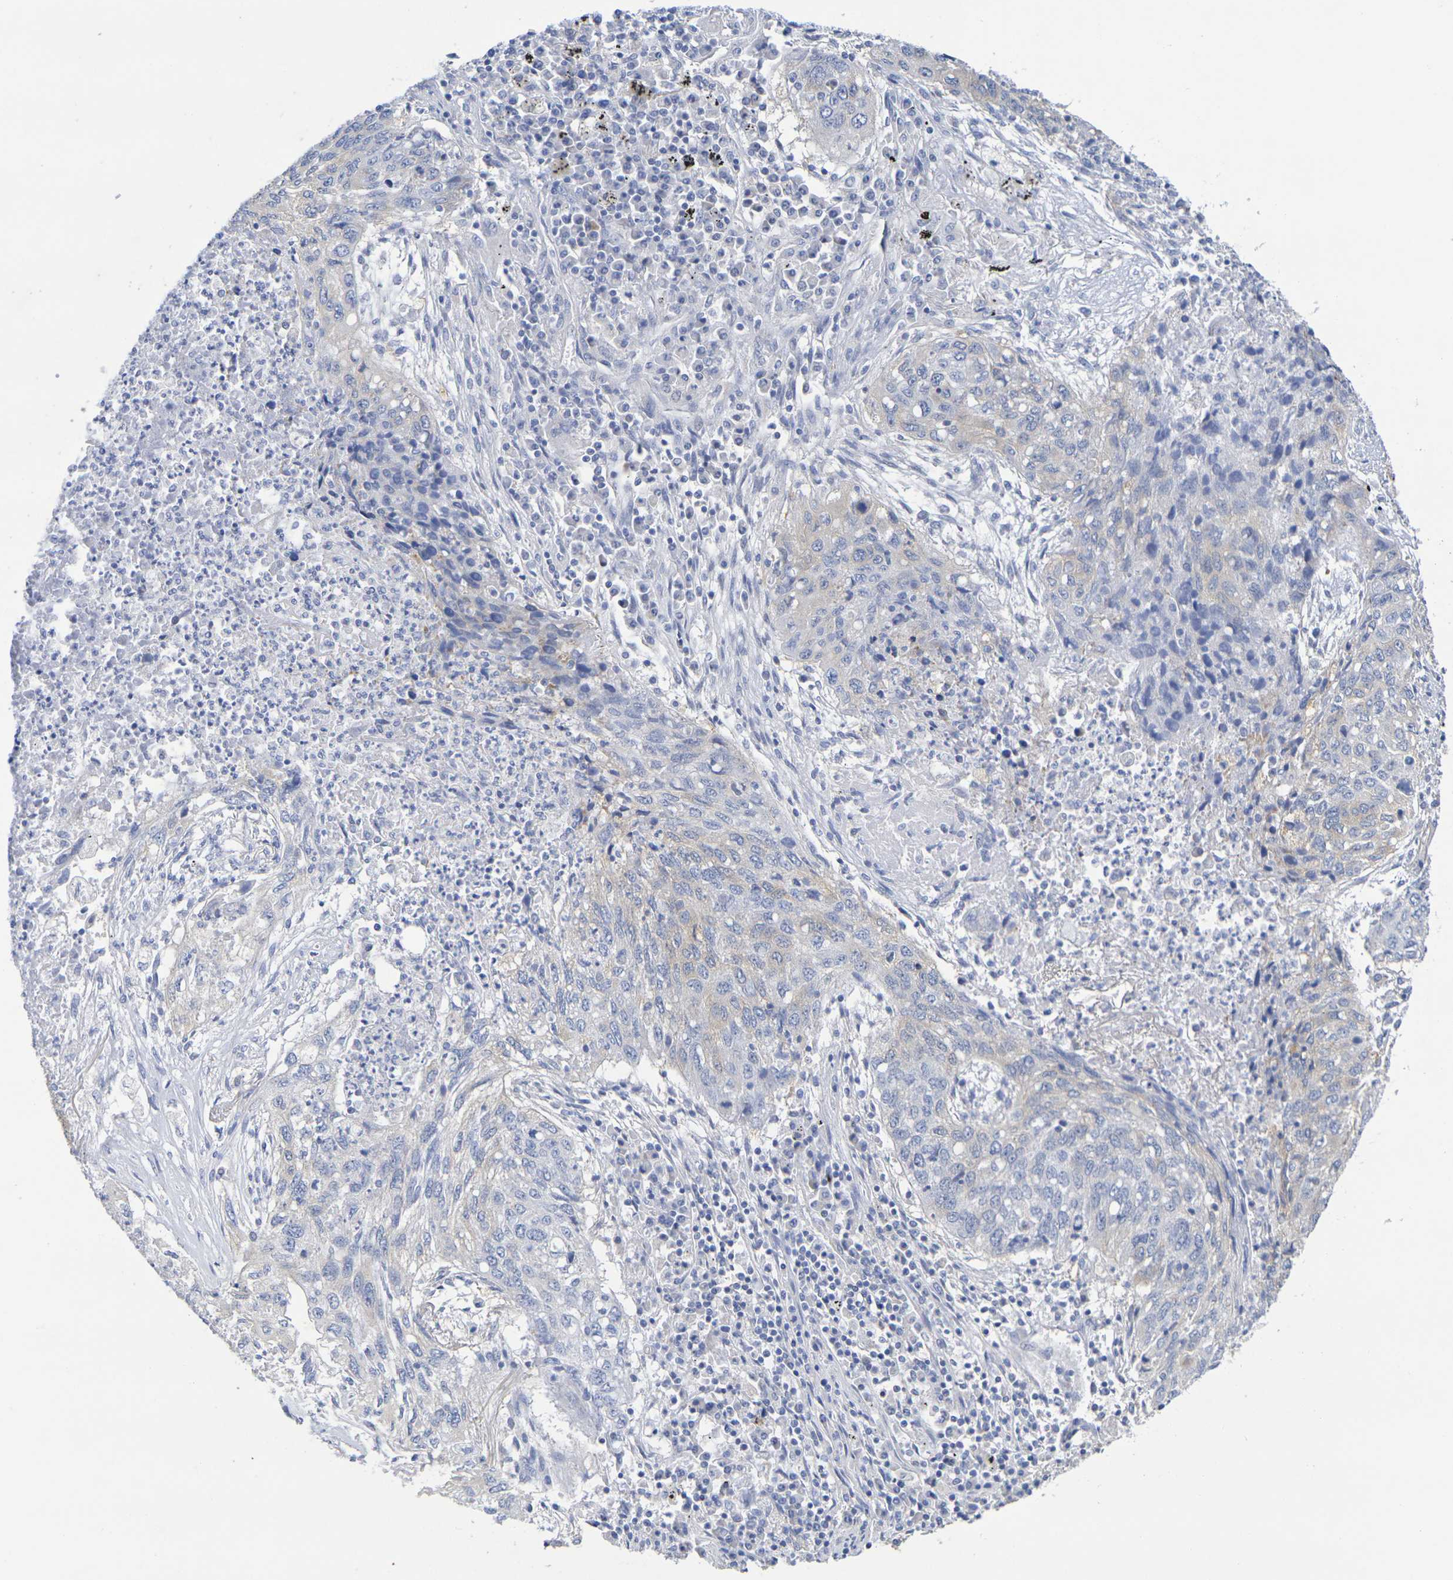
{"staining": {"intensity": "weak", "quantity": "<25%", "location": "cytoplasmic/membranous"}, "tissue": "lung cancer", "cell_type": "Tumor cells", "image_type": "cancer", "snomed": [{"axis": "morphology", "description": "Squamous cell carcinoma, NOS"}, {"axis": "topography", "description": "Lung"}], "caption": "Immunohistochemistry (IHC) of squamous cell carcinoma (lung) displays no staining in tumor cells.", "gene": "TMCC3", "patient": {"sex": "female", "age": 63}}